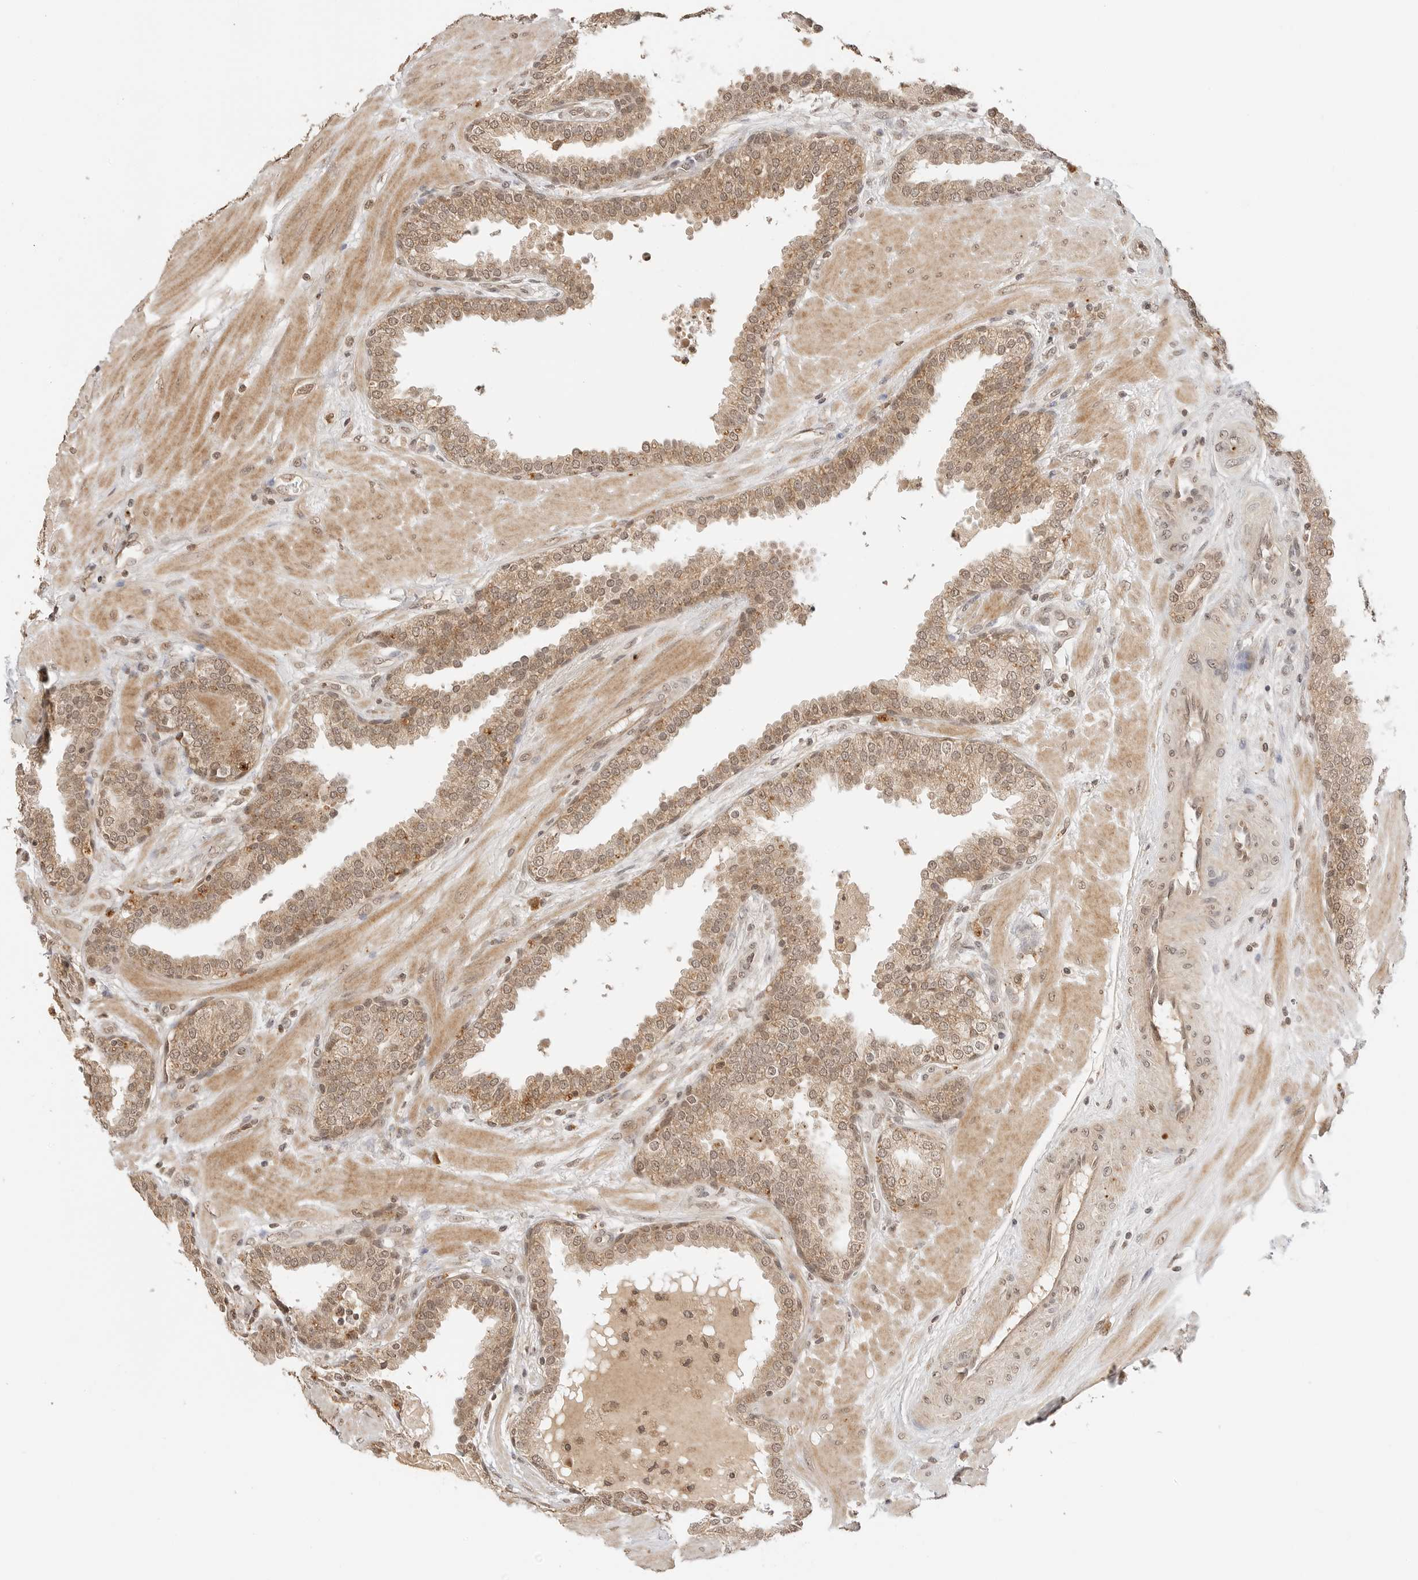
{"staining": {"intensity": "moderate", "quantity": ">75%", "location": "cytoplasmic/membranous,nuclear"}, "tissue": "prostate", "cell_type": "Glandular cells", "image_type": "normal", "snomed": [{"axis": "morphology", "description": "Normal tissue, NOS"}, {"axis": "topography", "description": "Prostate"}], "caption": "Immunohistochemistry image of normal prostate stained for a protein (brown), which reveals medium levels of moderate cytoplasmic/membranous,nuclear positivity in approximately >75% of glandular cells.", "gene": "GPR34", "patient": {"sex": "male", "age": 51}}